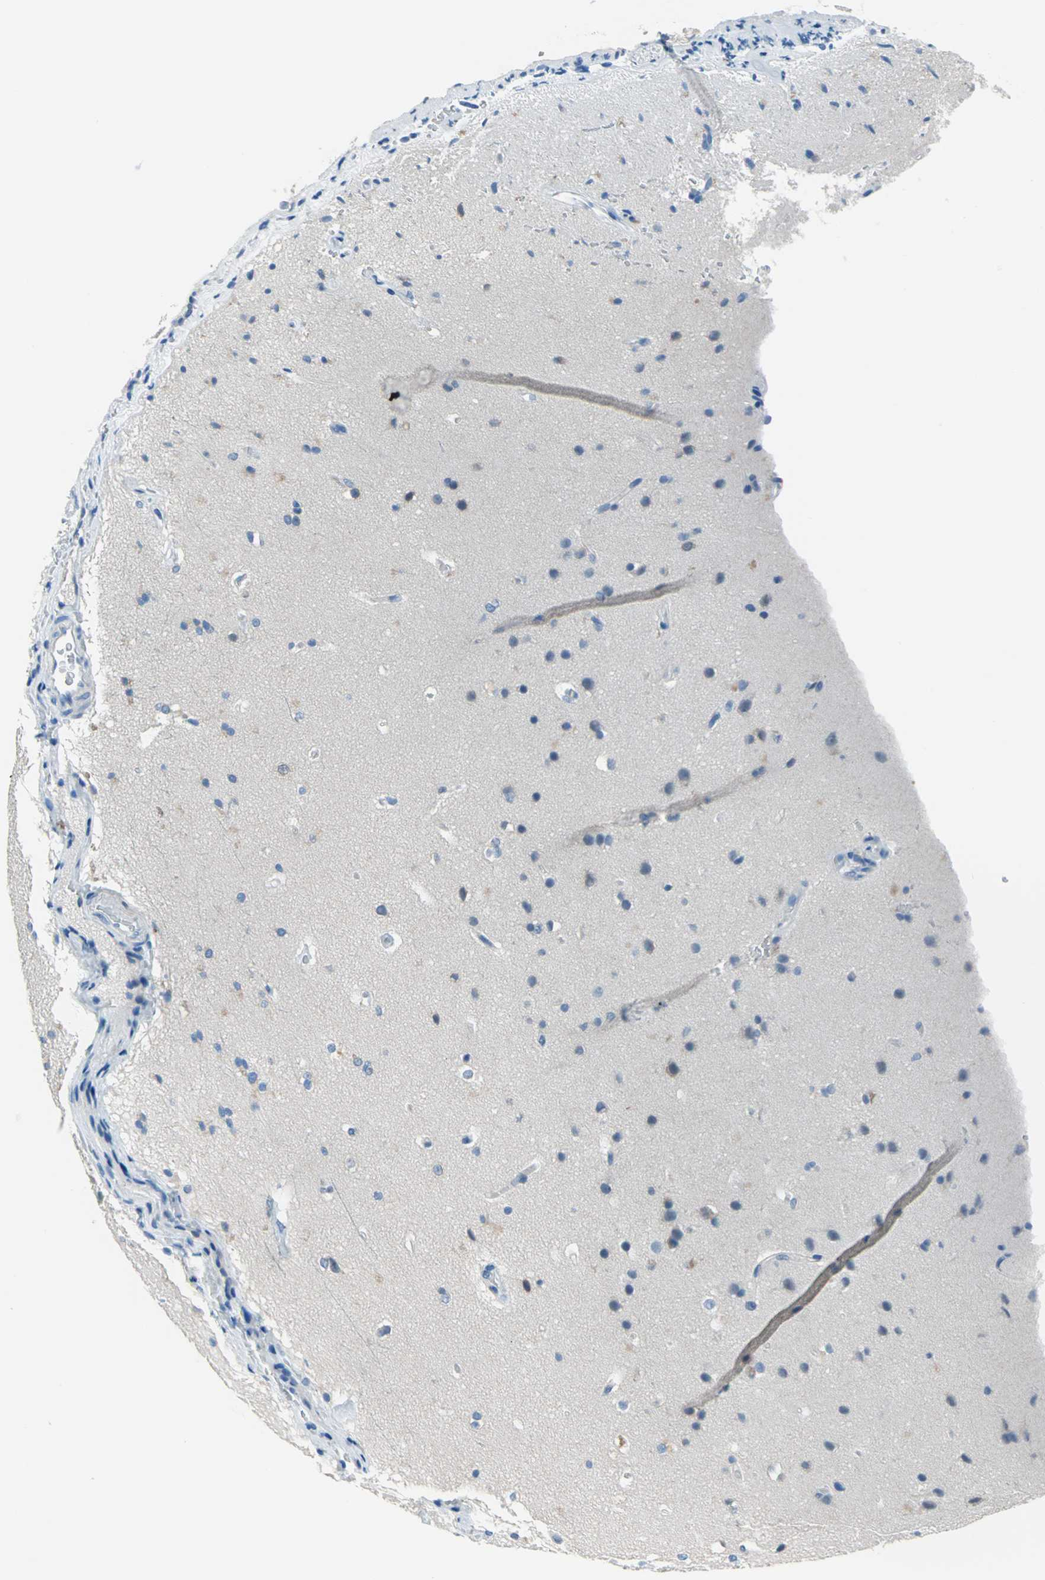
{"staining": {"intensity": "negative", "quantity": "none", "location": "none"}, "tissue": "glioma", "cell_type": "Tumor cells", "image_type": "cancer", "snomed": [{"axis": "morphology", "description": "Glioma, malignant, Low grade"}, {"axis": "topography", "description": "Cerebral cortex"}], "caption": "Immunohistochemical staining of human malignant glioma (low-grade) displays no significant staining in tumor cells. (DAB immunohistochemistry (IHC), high magnification).", "gene": "MUC4", "patient": {"sex": "female", "age": 47}}